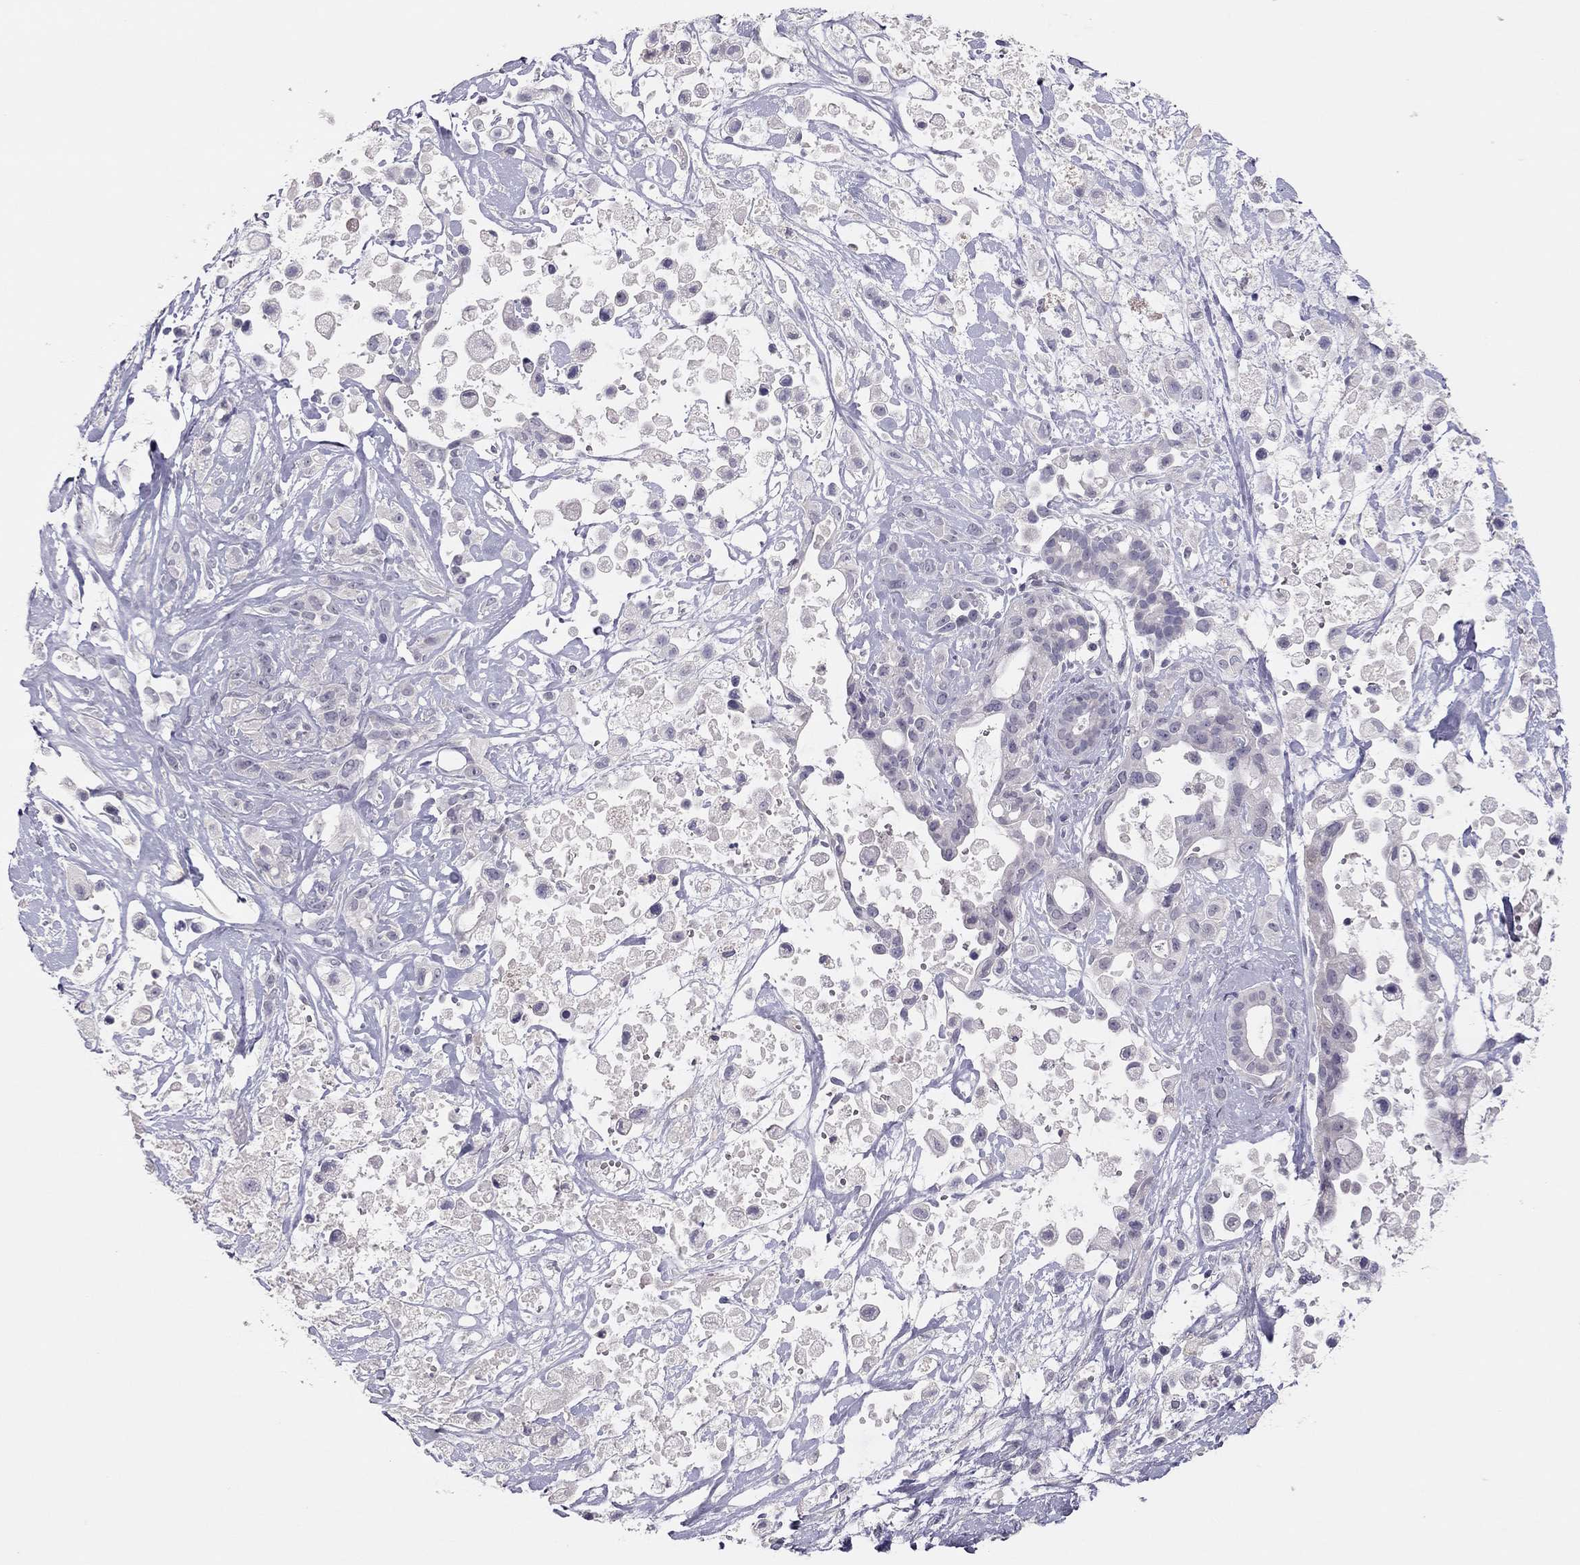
{"staining": {"intensity": "negative", "quantity": "none", "location": "none"}, "tissue": "pancreatic cancer", "cell_type": "Tumor cells", "image_type": "cancer", "snomed": [{"axis": "morphology", "description": "Adenocarcinoma, NOS"}, {"axis": "topography", "description": "Pancreas"}], "caption": "Pancreatic cancer (adenocarcinoma) was stained to show a protein in brown. There is no significant expression in tumor cells.", "gene": "ADORA2A", "patient": {"sex": "male", "age": 44}}